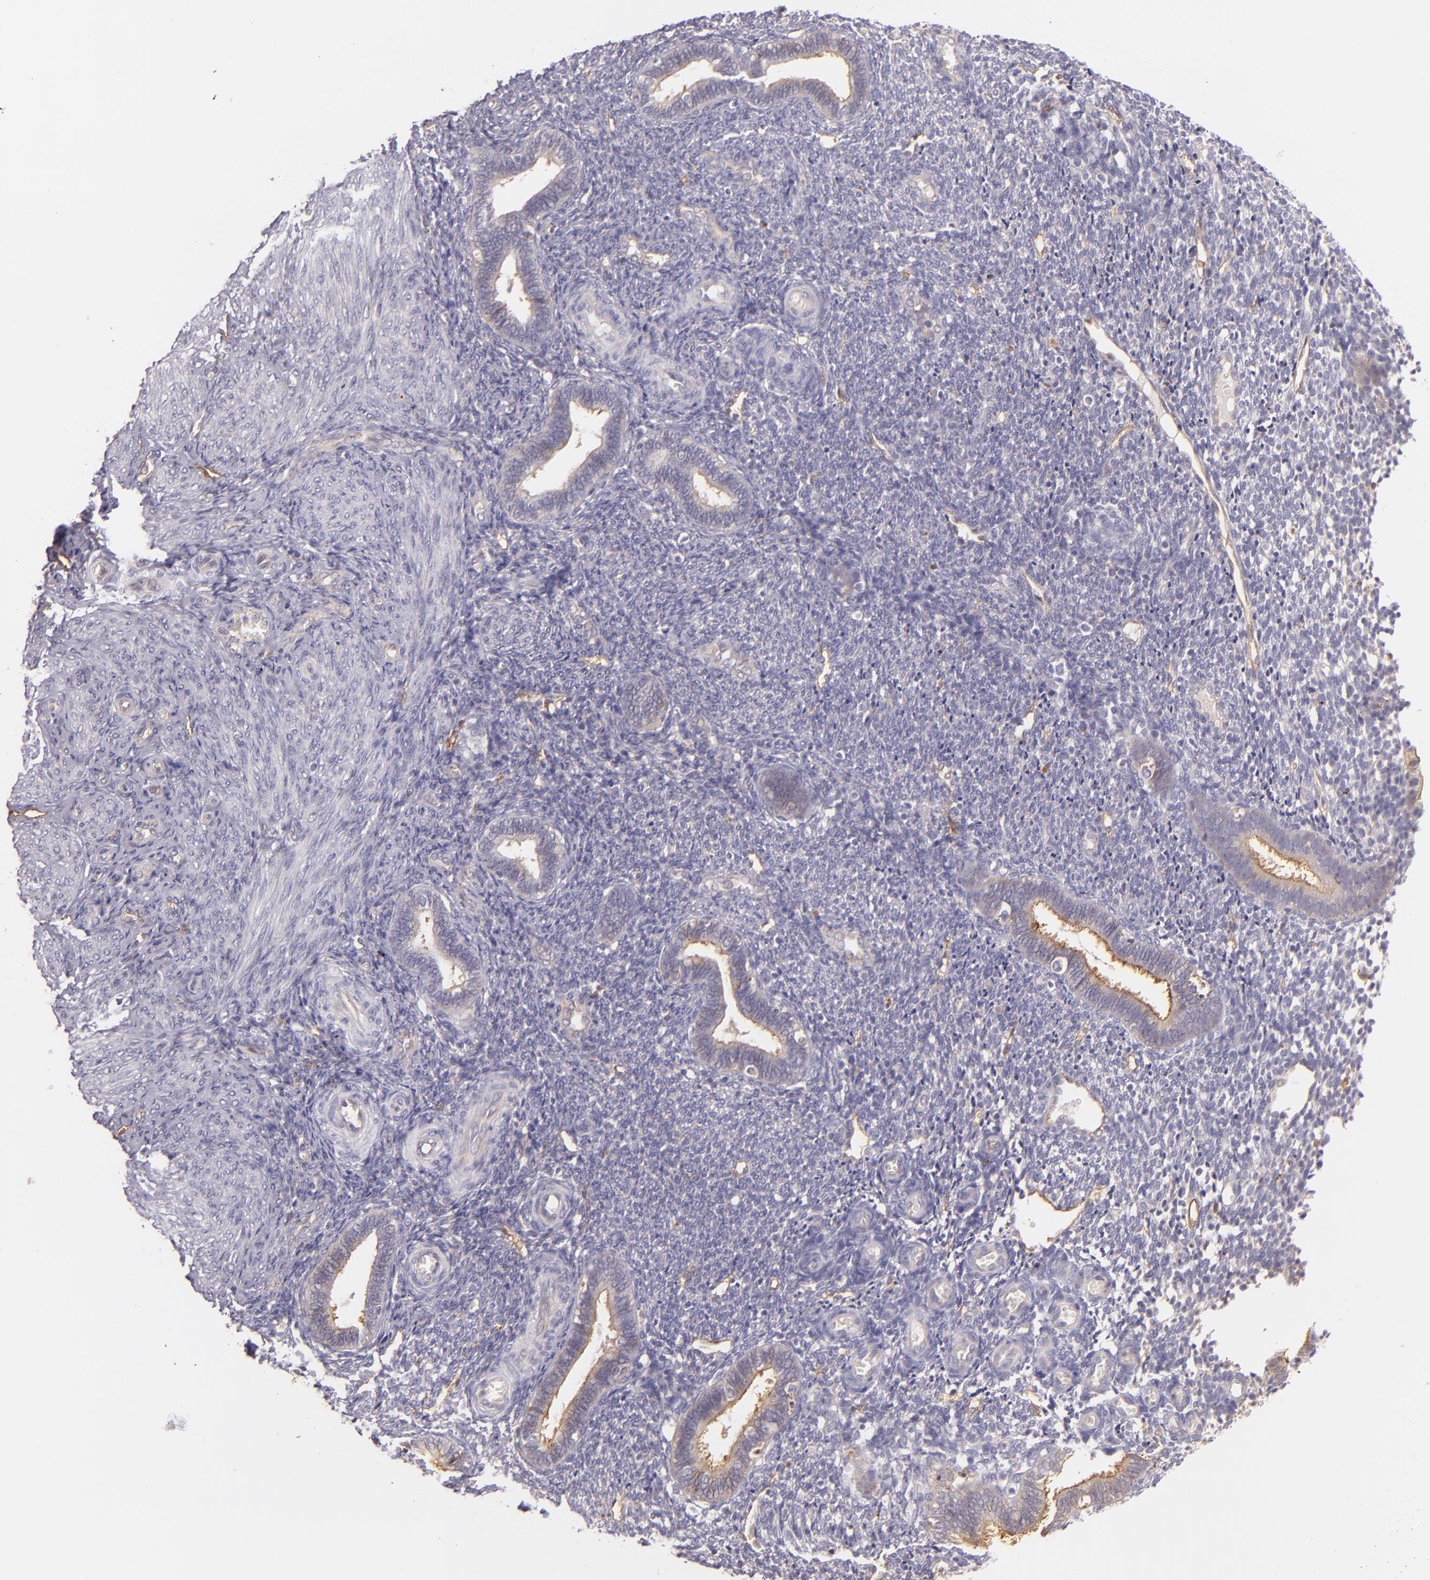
{"staining": {"intensity": "negative", "quantity": "none", "location": "none"}, "tissue": "endometrium", "cell_type": "Cells in endometrial stroma", "image_type": "normal", "snomed": [{"axis": "morphology", "description": "Normal tissue, NOS"}, {"axis": "topography", "description": "Endometrium"}], "caption": "Immunohistochemistry (IHC) micrograph of normal endometrium stained for a protein (brown), which displays no positivity in cells in endometrial stroma.", "gene": "CTSF", "patient": {"sex": "female", "age": 27}}